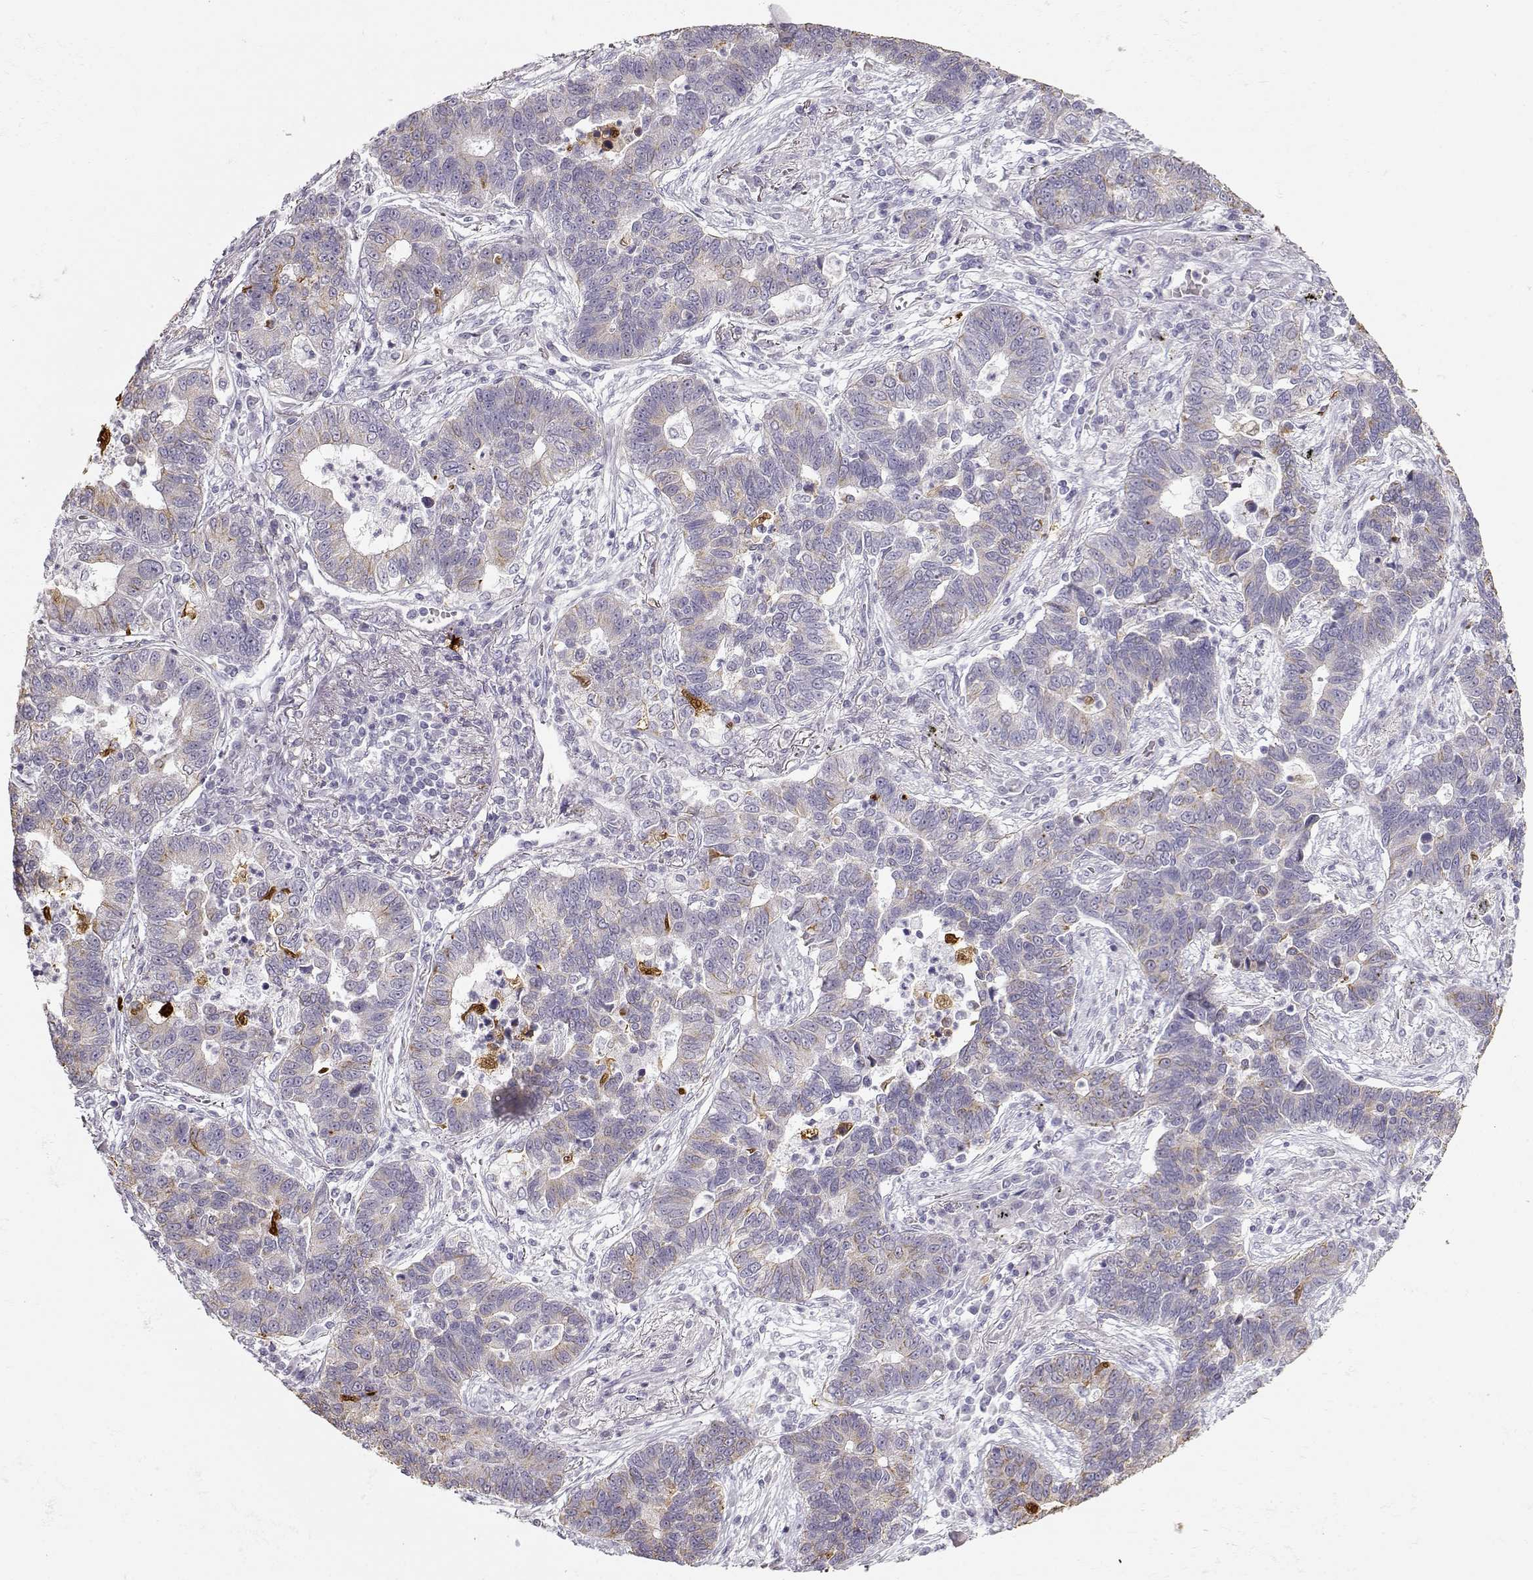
{"staining": {"intensity": "negative", "quantity": "none", "location": "none"}, "tissue": "lung cancer", "cell_type": "Tumor cells", "image_type": "cancer", "snomed": [{"axis": "morphology", "description": "Adenocarcinoma, NOS"}, {"axis": "topography", "description": "Lung"}], "caption": "The IHC micrograph has no significant expression in tumor cells of adenocarcinoma (lung) tissue. (Brightfield microscopy of DAB (3,3'-diaminobenzidine) immunohistochemistry (IHC) at high magnification).", "gene": "S100B", "patient": {"sex": "female", "age": 57}}